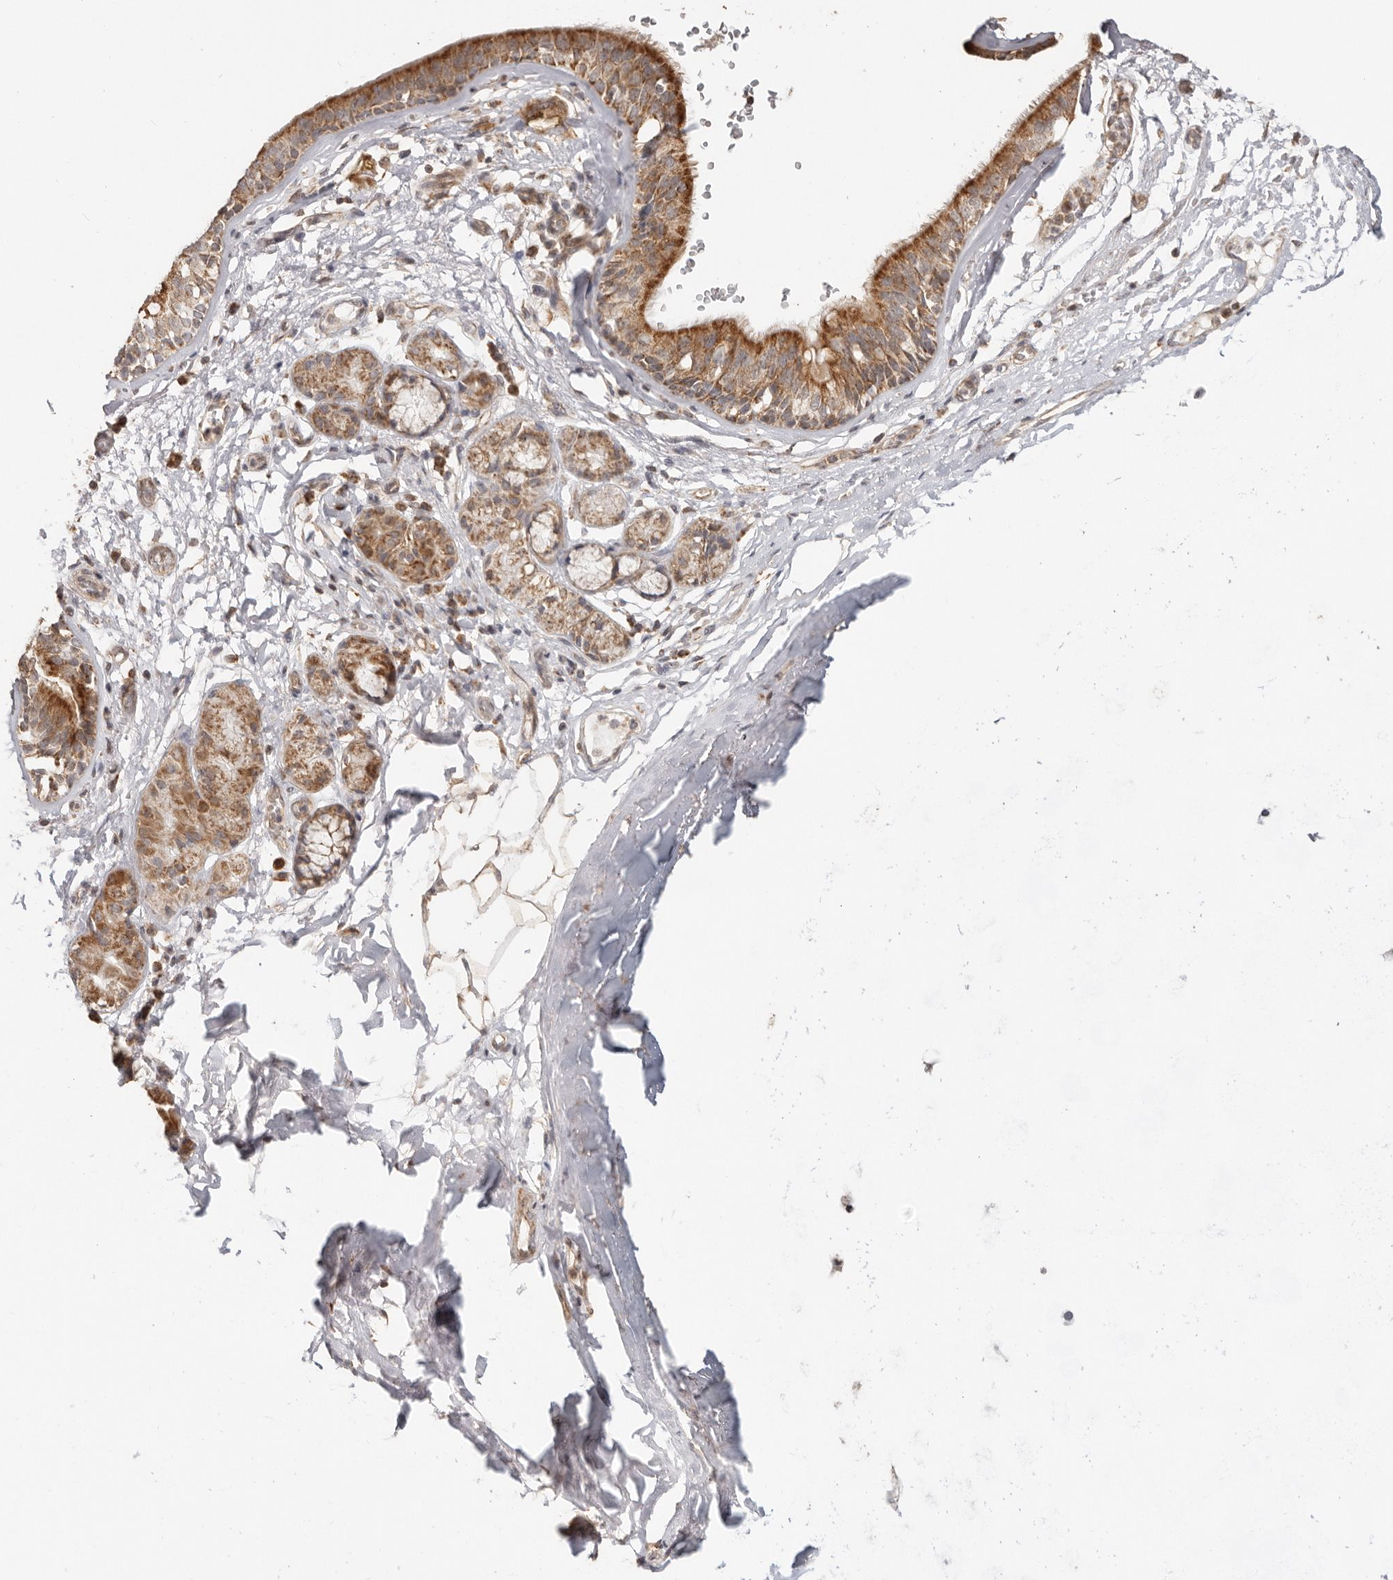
{"staining": {"intensity": "strong", "quantity": ">75%", "location": "cytoplasmic/membranous"}, "tissue": "bronchus", "cell_type": "Respiratory epithelial cells", "image_type": "normal", "snomed": [{"axis": "morphology", "description": "Normal tissue, NOS"}, {"axis": "topography", "description": "Cartilage tissue"}], "caption": "Immunohistochemistry (IHC) of benign bronchus shows high levels of strong cytoplasmic/membranous staining in approximately >75% of respiratory epithelial cells. The staining was performed using DAB, with brown indicating positive protein expression. Nuclei are stained blue with hematoxylin.", "gene": "NDUFB11", "patient": {"sex": "female", "age": 63}}